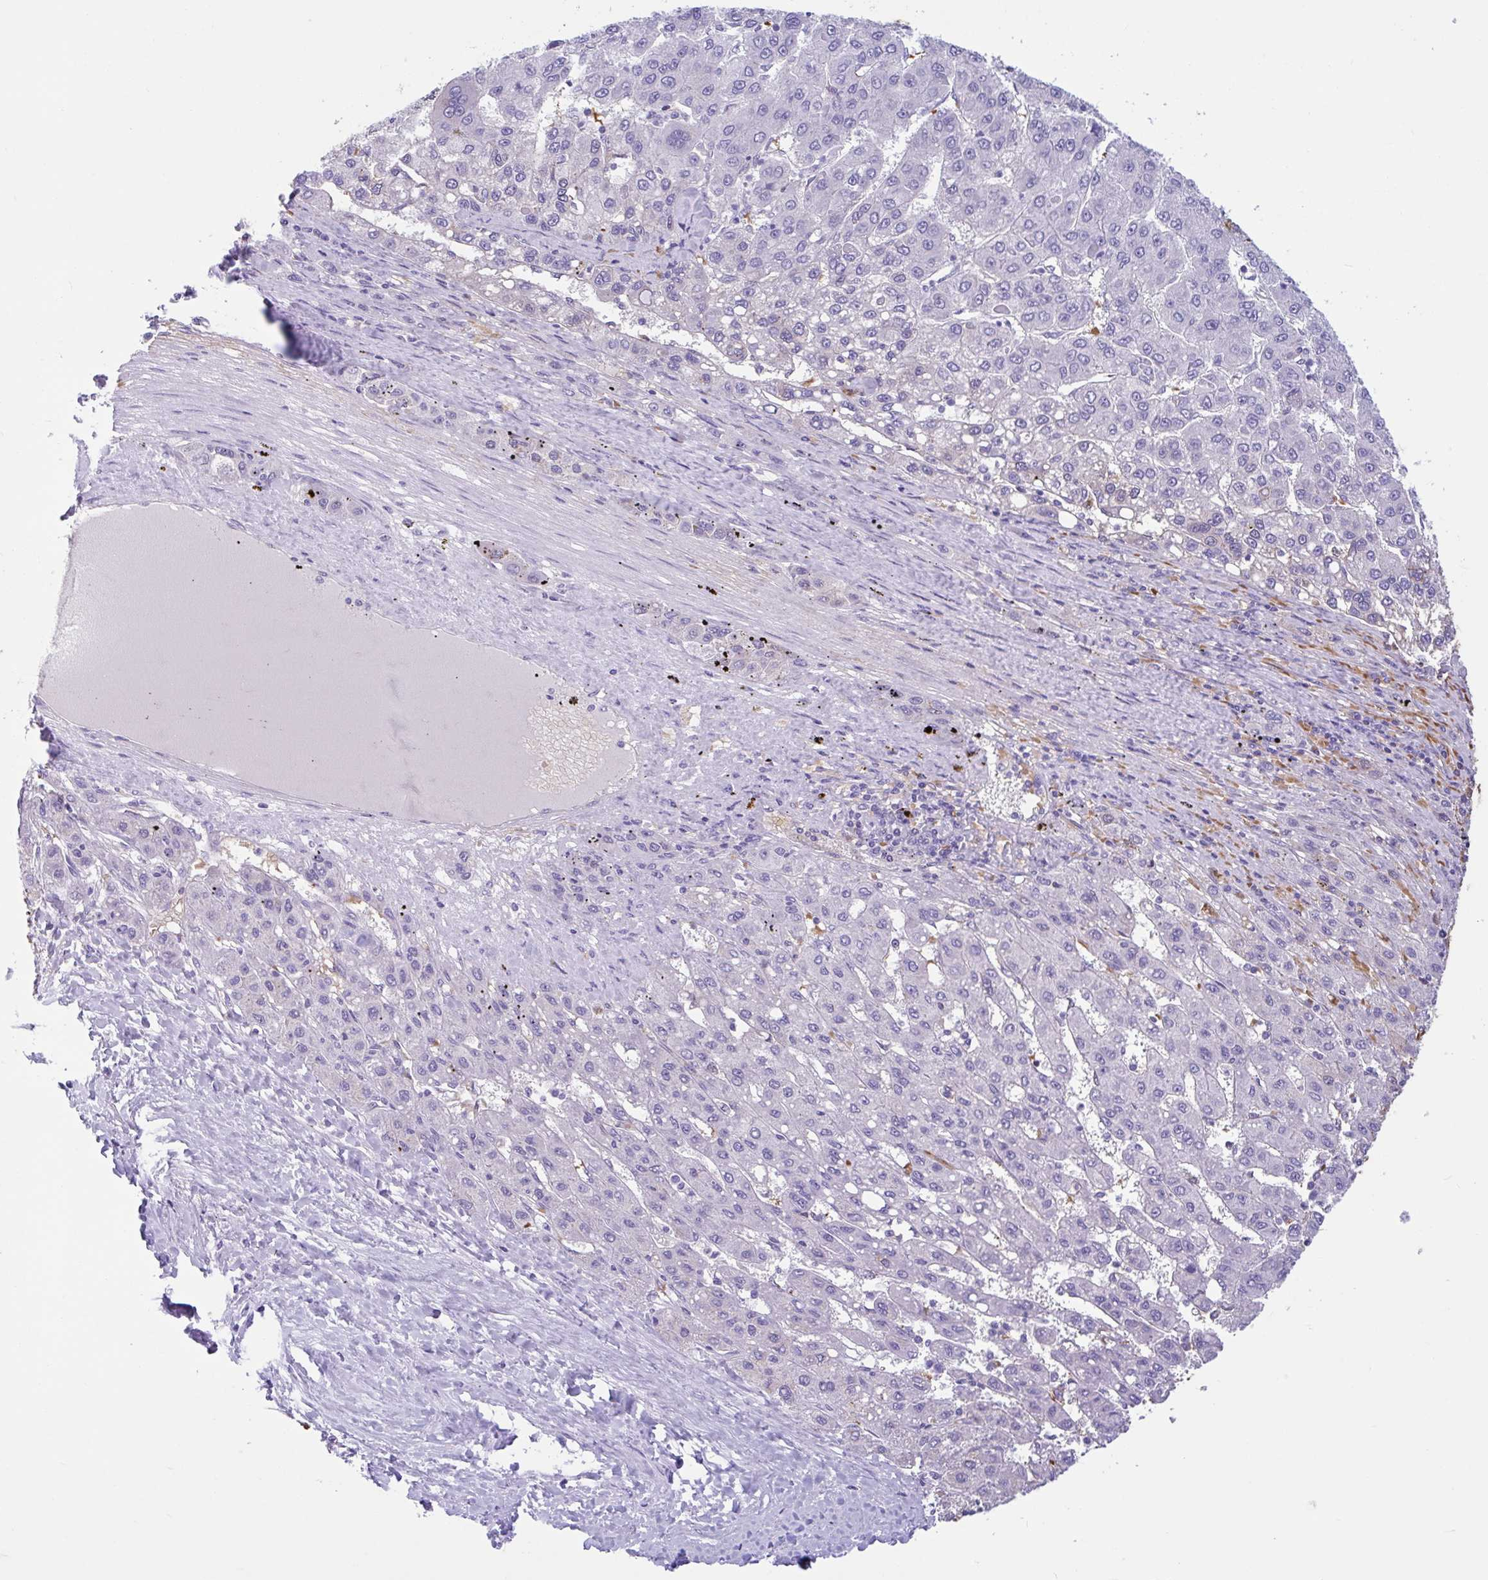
{"staining": {"intensity": "negative", "quantity": "none", "location": "none"}, "tissue": "liver cancer", "cell_type": "Tumor cells", "image_type": "cancer", "snomed": [{"axis": "morphology", "description": "Carcinoma, Hepatocellular, NOS"}, {"axis": "topography", "description": "Liver"}], "caption": "DAB immunohistochemical staining of liver cancer exhibits no significant expression in tumor cells.", "gene": "TMEM79", "patient": {"sex": "female", "age": 82}}